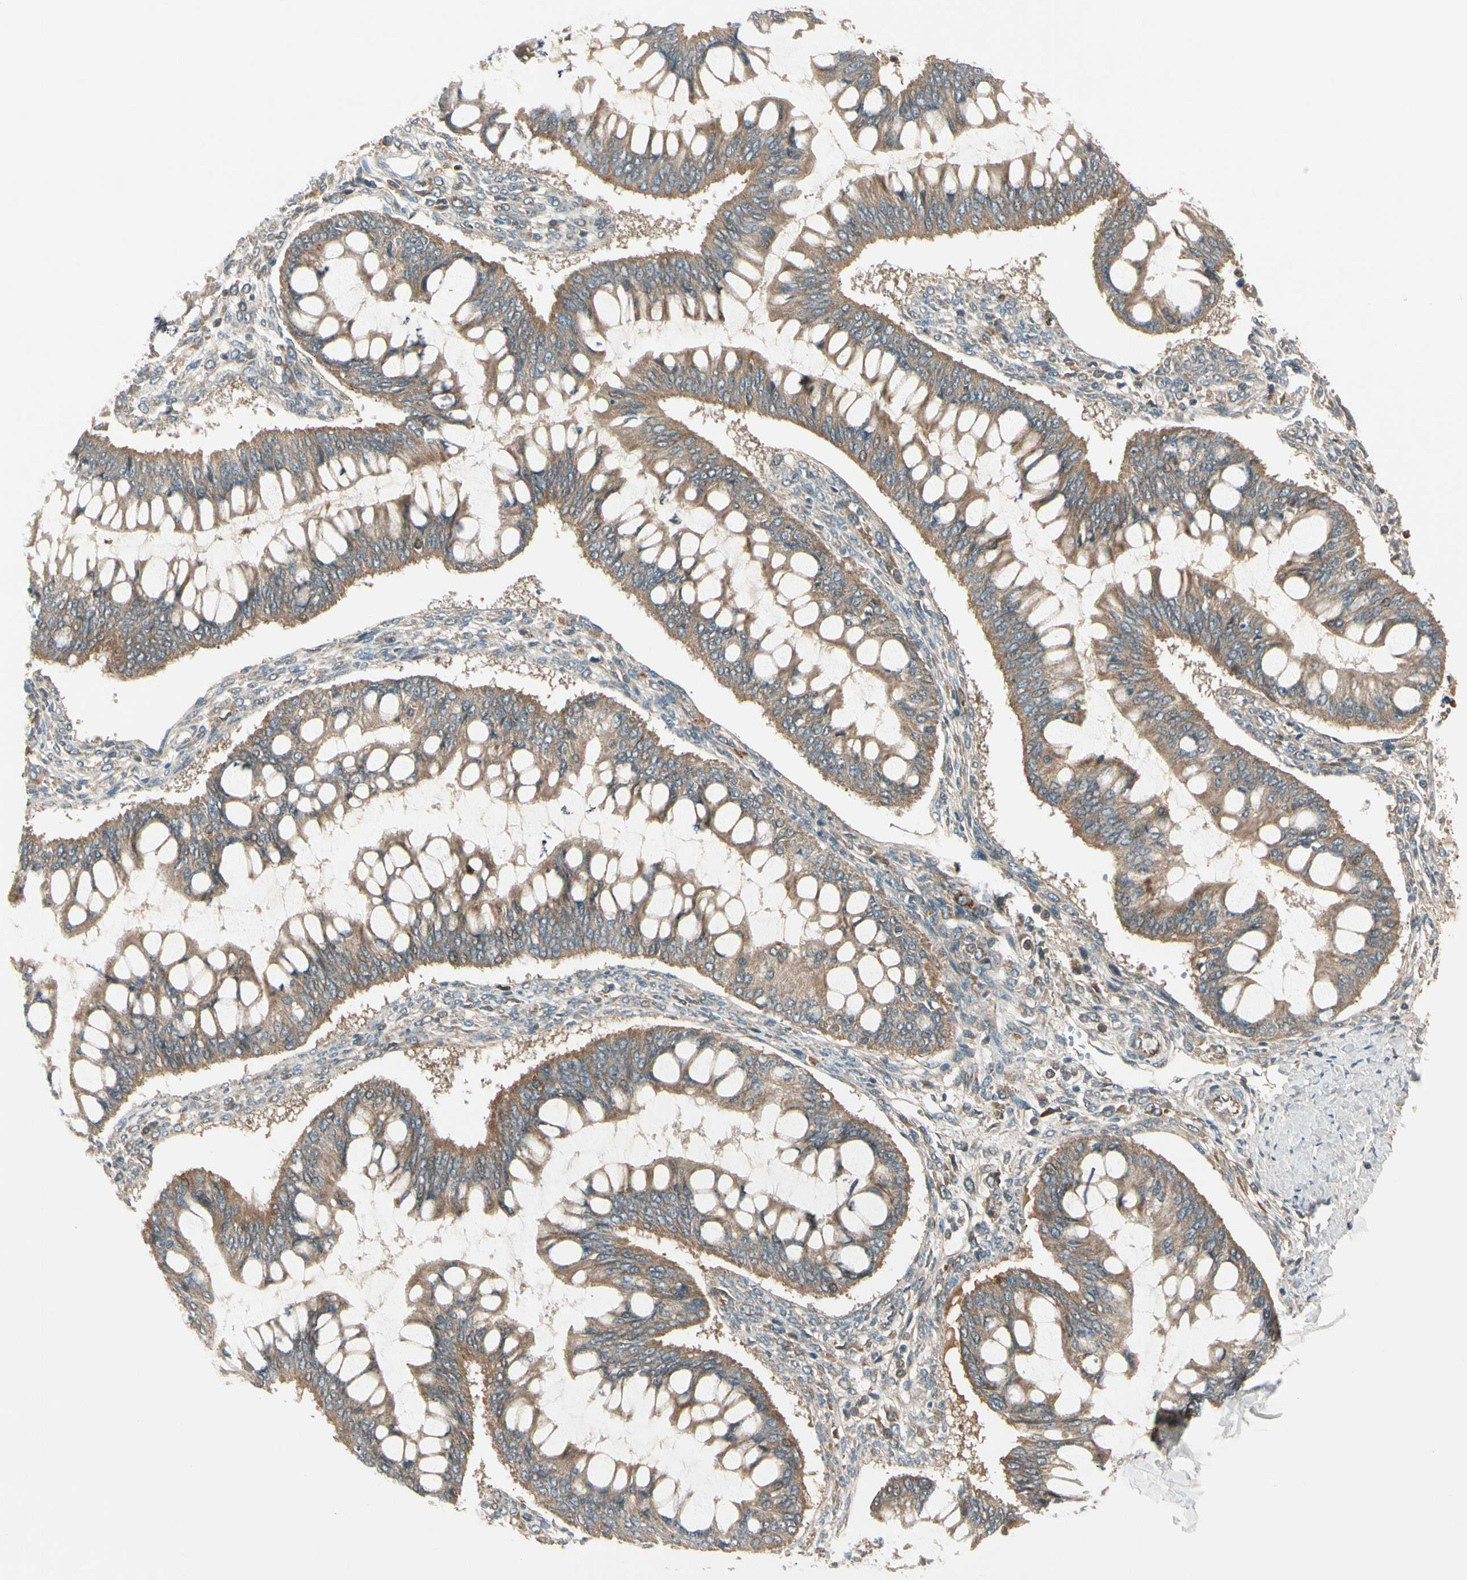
{"staining": {"intensity": "moderate", "quantity": ">75%", "location": "cytoplasmic/membranous"}, "tissue": "ovarian cancer", "cell_type": "Tumor cells", "image_type": "cancer", "snomed": [{"axis": "morphology", "description": "Cystadenocarcinoma, mucinous, NOS"}, {"axis": "topography", "description": "Ovary"}], "caption": "An immunohistochemistry (IHC) image of tumor tissue is shown. Protein staining in brown highlights moderate cytoplasmic/membranous positivity in ovarian cancer (mucinous cystadenocarcinoma) within tumor cells. Nuclei are stained in blue.", "gene": "ACVR1C", "patient": {"sex": "female", "age": 73}}